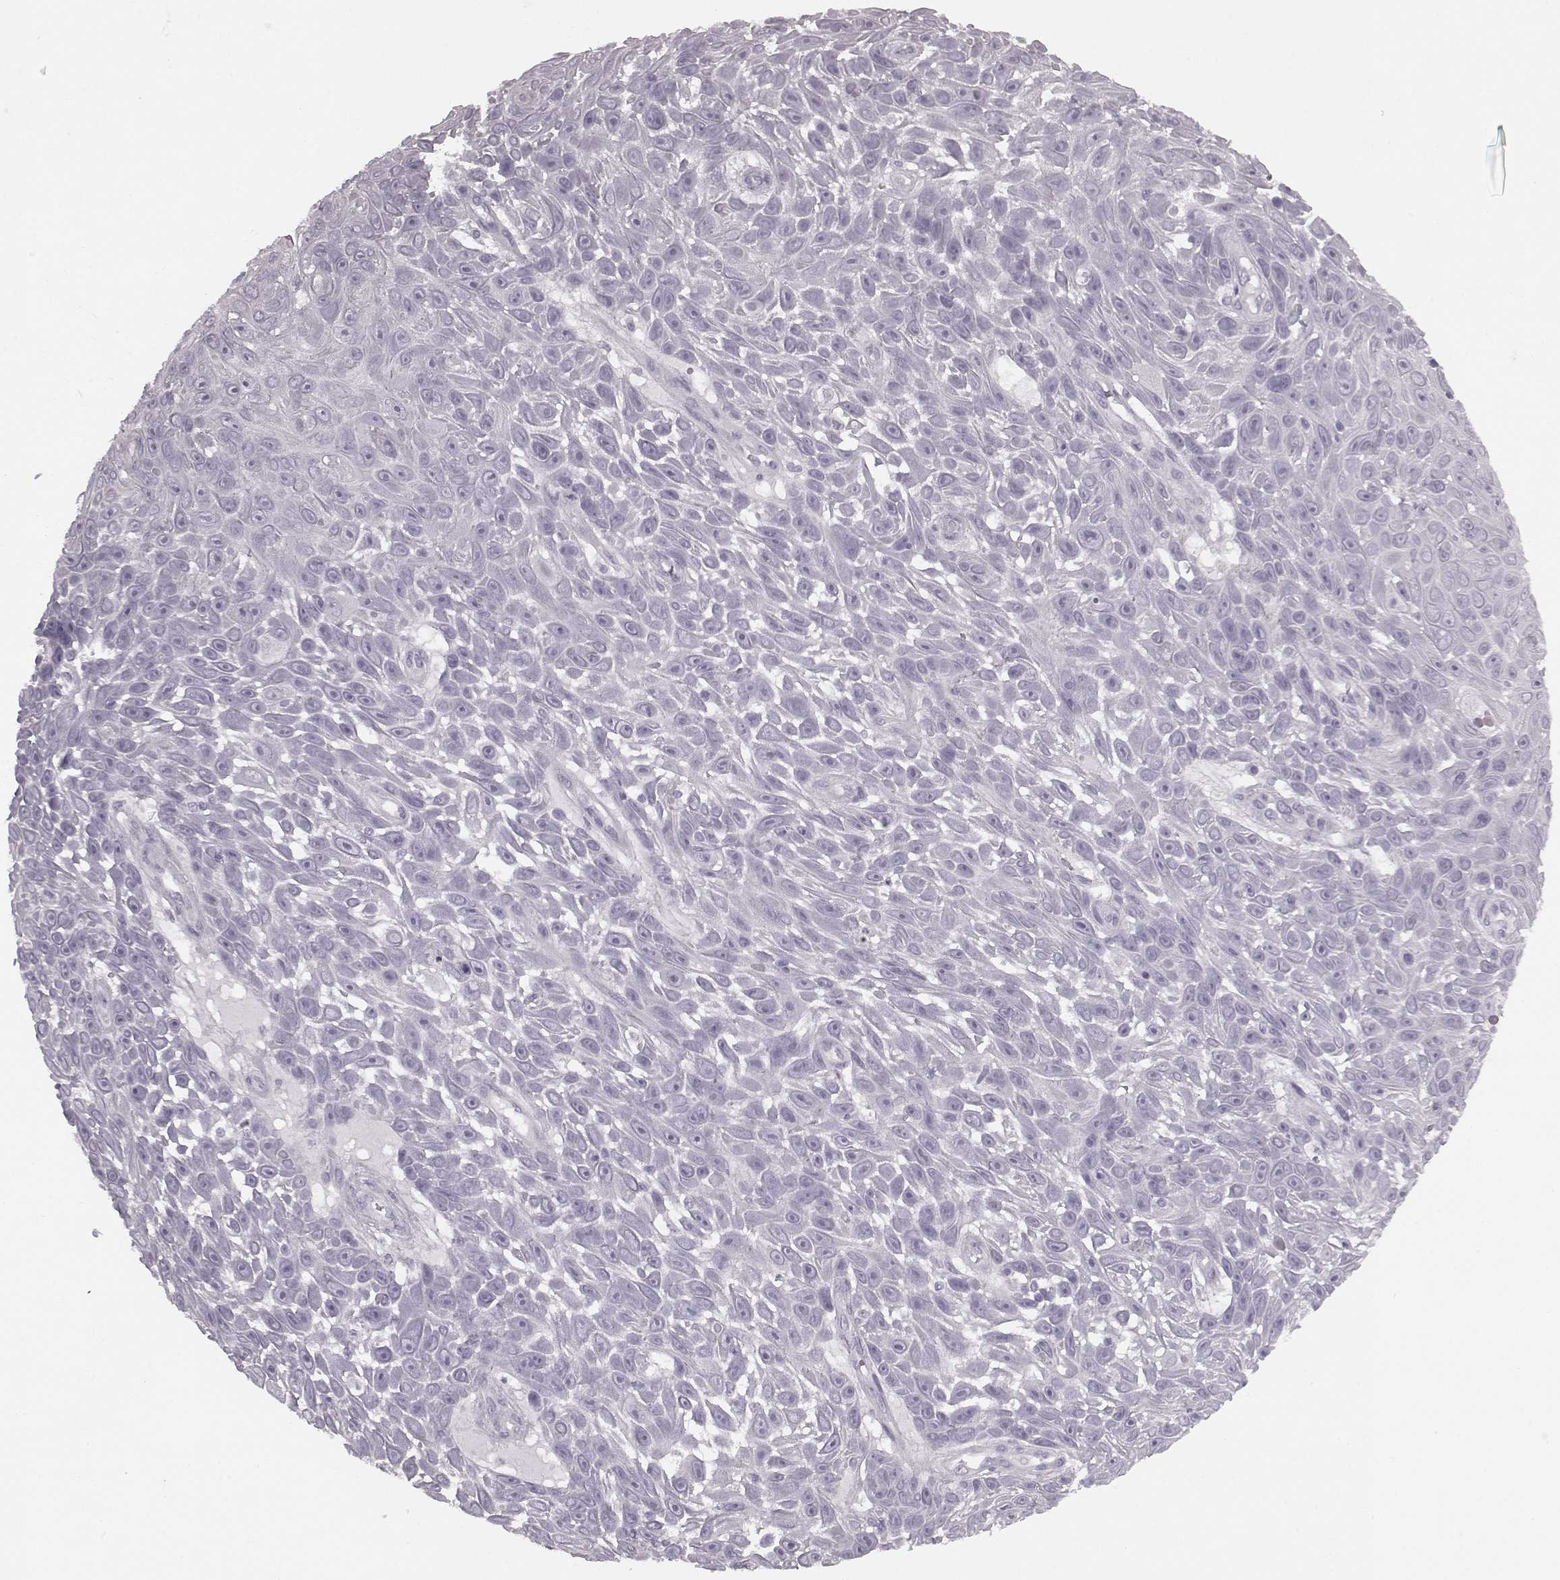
{"staining": {"intensity": "negative", "quantity": "none", "location": "none"}, "tissue": "skin cancer", "cell_type": "Tumor cells", "image_type": "cancer", "snomed": [{"axis": "morphology", "description": "Squamous cell carcinoma, NOS"}, {"axis": "topography", "description": "Skin"}], "caption": "Immunohistochemistry histopathology image of skin cancer stained for a protein (brown), which displays no staining in tumor cells.", "gene": "SEMG2", "patient": {"sex": "male", "age": 82}}